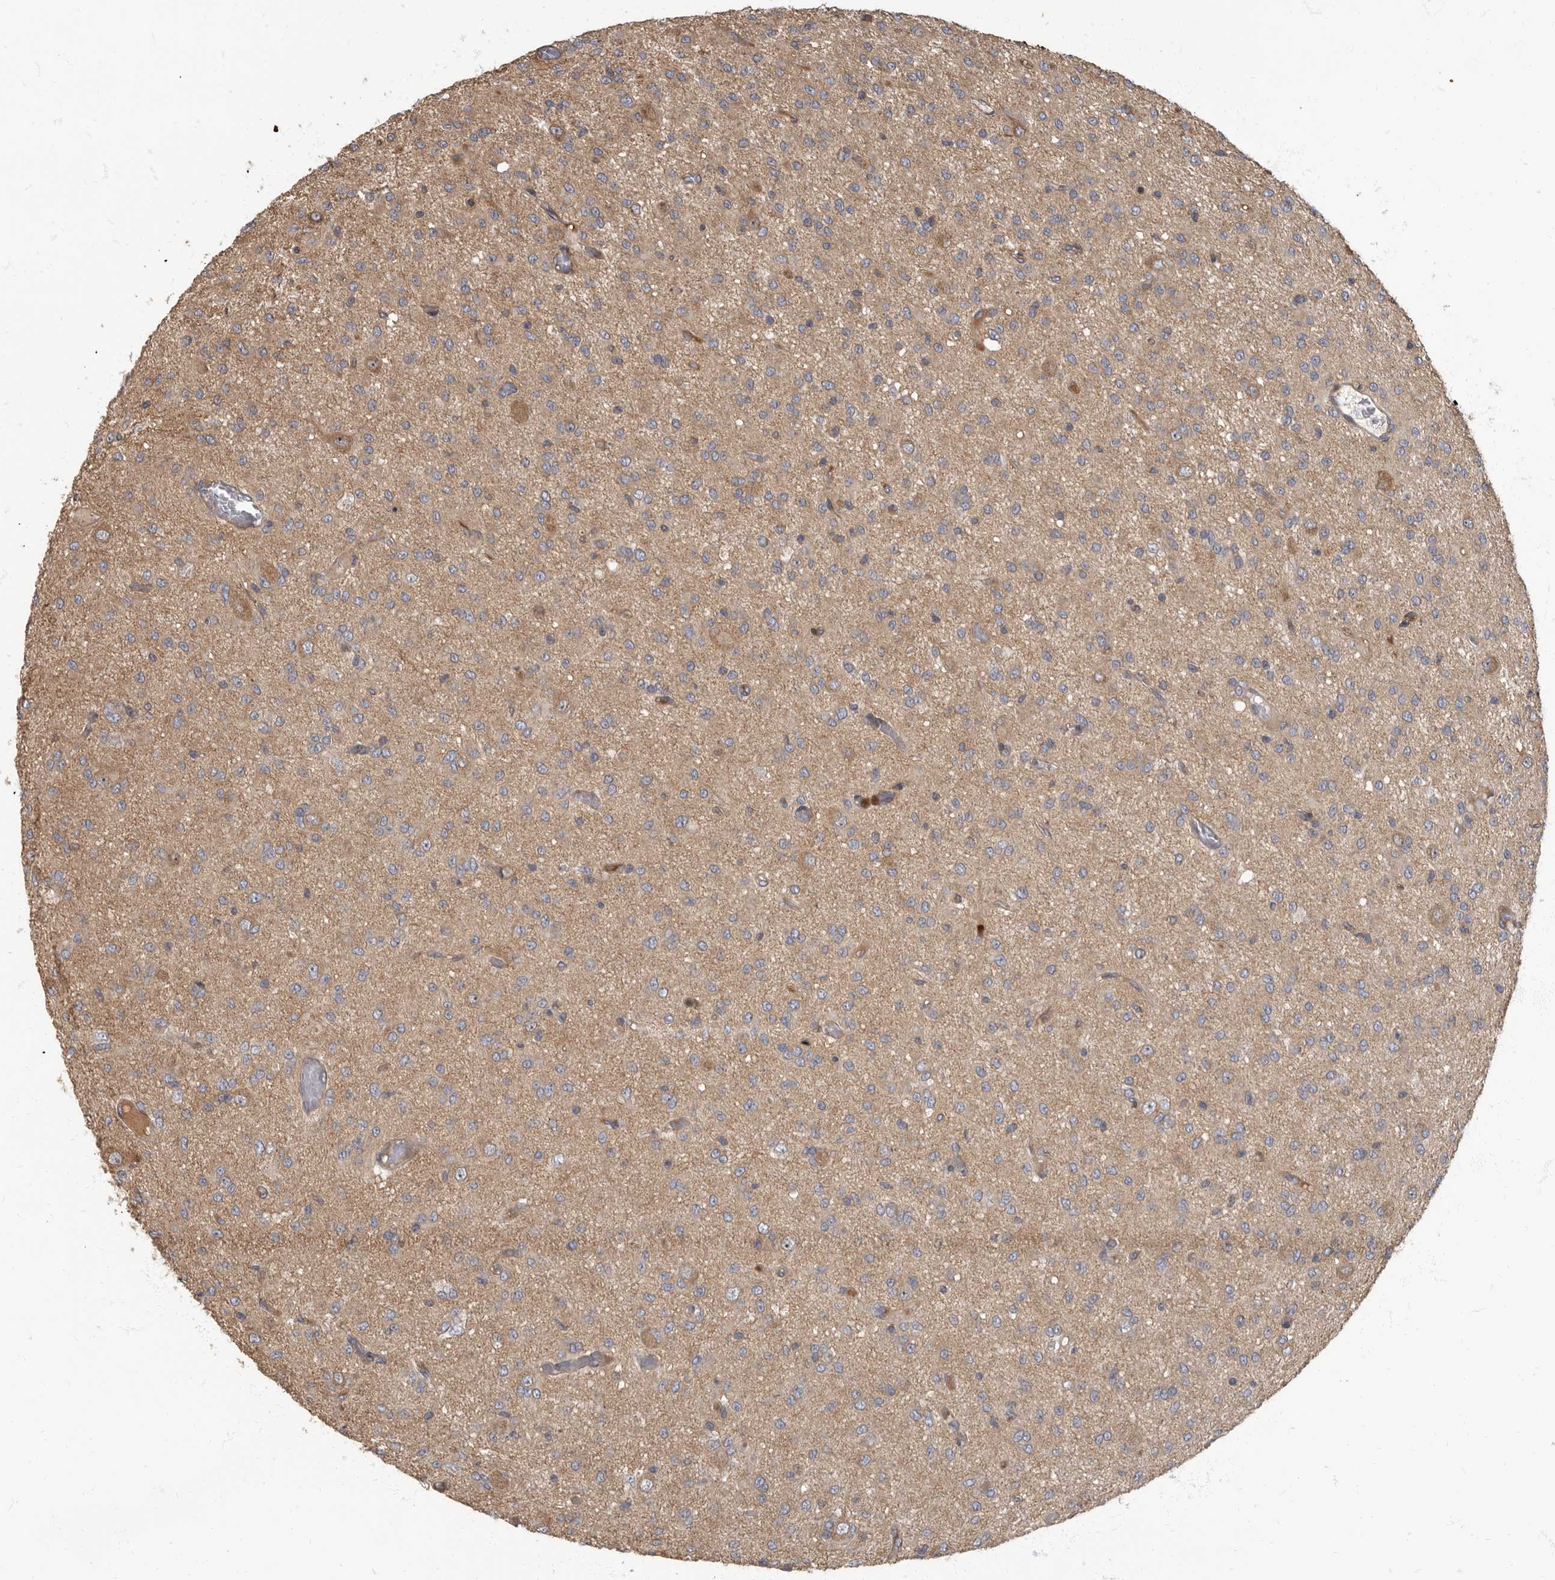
{"staining": {"intensity": "weak", "quantity": ">75%", "location": "cytoplasmic/membranous"}, "tissue": "glioma", "cell_type": "Tumor cells", "image_type": "cancer", "snomed": [{"axis": "morphology", "description": "Glioma, malignant, High grade"}, {"axis": "topography", "description": "Brain"}], "caption": "Immunohistochemistry of glioma demonstrates low levels of weak cytoplasmic/membranous staining in approximately >75% of tumor cells.", "gene": "DAAM1", "patient": {"sex": "female", "age": 59}}